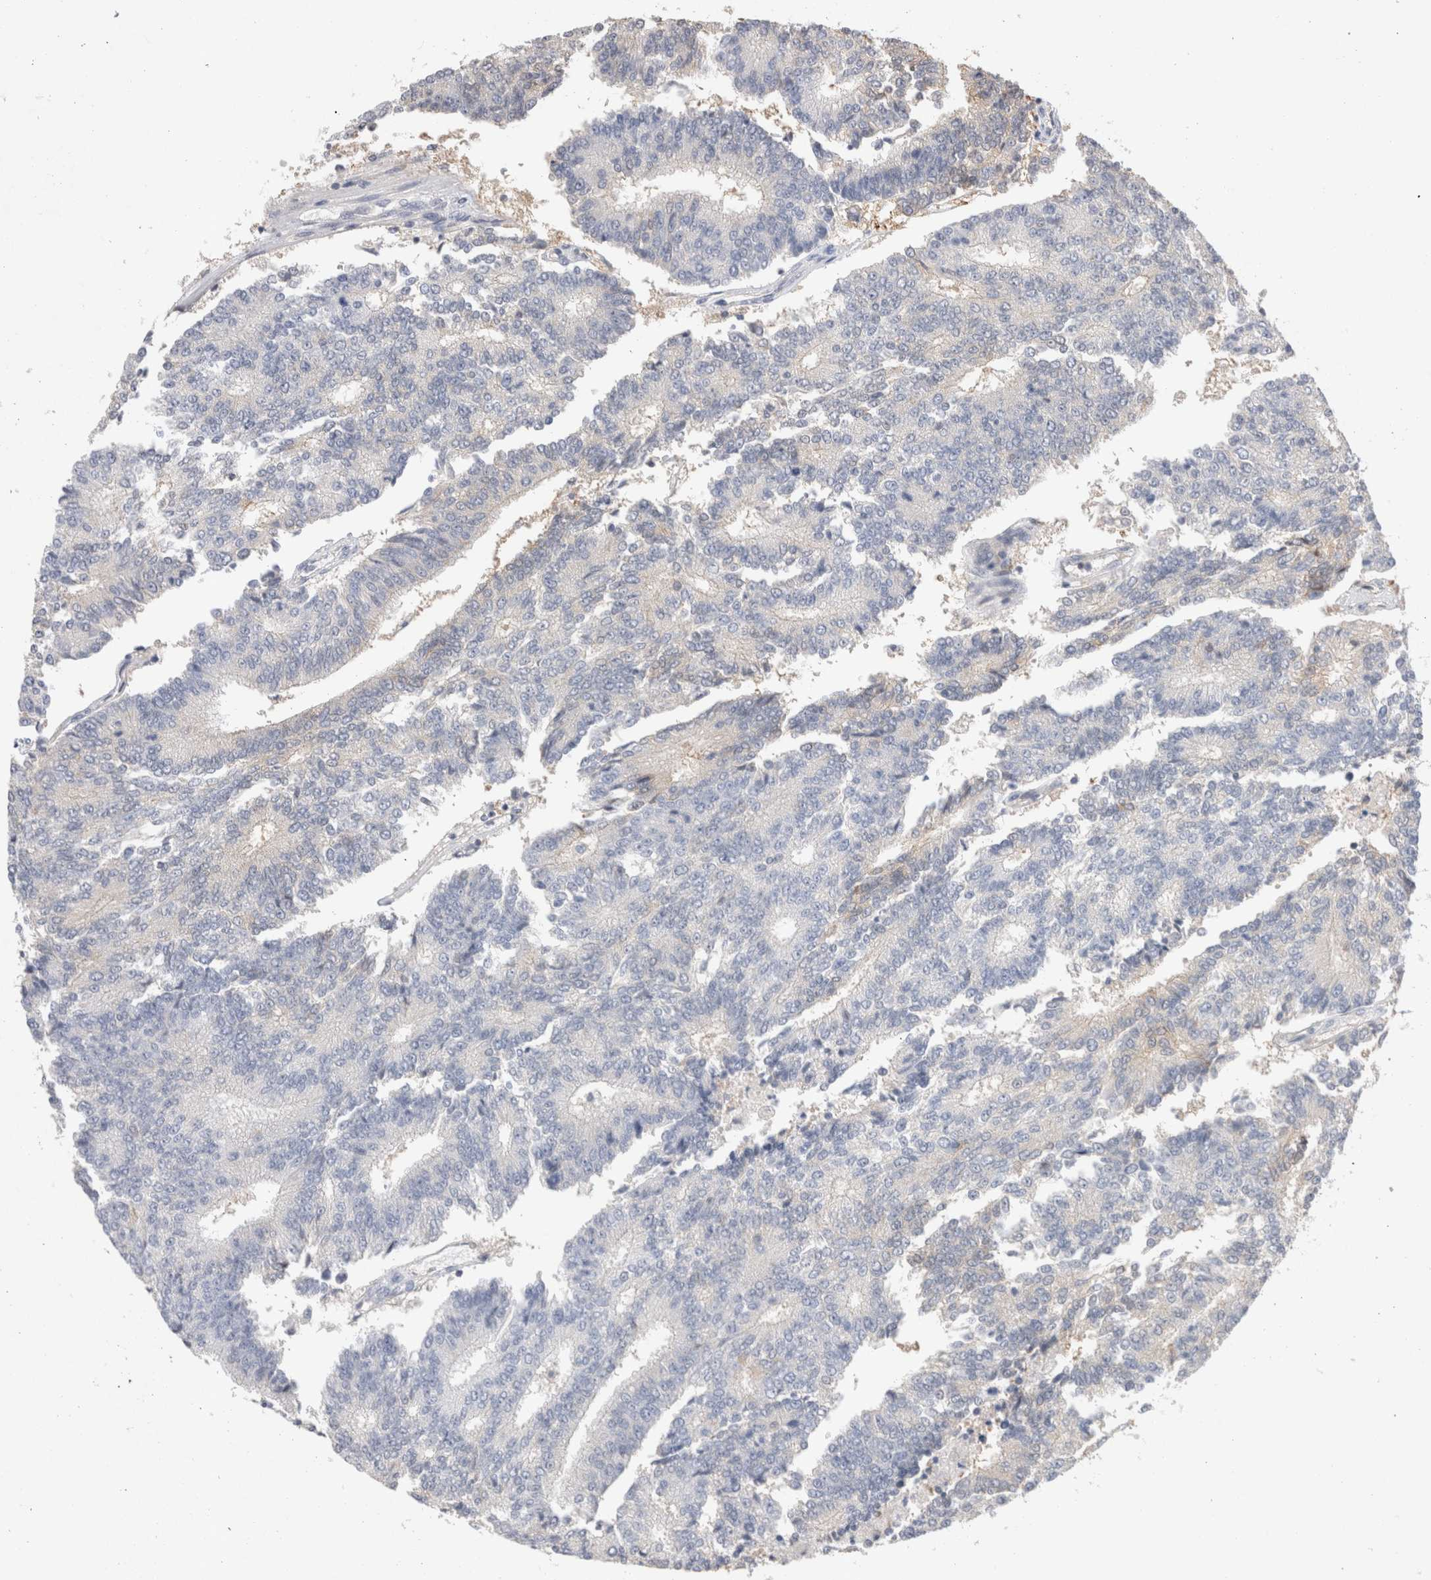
{"staining": {"intensity": "negative", "quantity": "none", "location": "none"}, "tissue": "prostate cancer", "cell_type": "Tumor cells", "image_type": "cancer", "snomed": [{"axis": "morphology", "description": "Normal tissue, NOS"}, {"axis": "morphology", "description": "Adenocarcinoma, High grade"}, {"axis": "topography", "description": "Prostate"}, {"axis": "topography", "description": "Seminal veicle"}], "caption": "Immunohistochemistry of human prostate high-grade adenocarcinoma exhibits no positivity in tumor cells.", "gene": "CAPN2", "patient": {"sex": "male", "age": 55}}